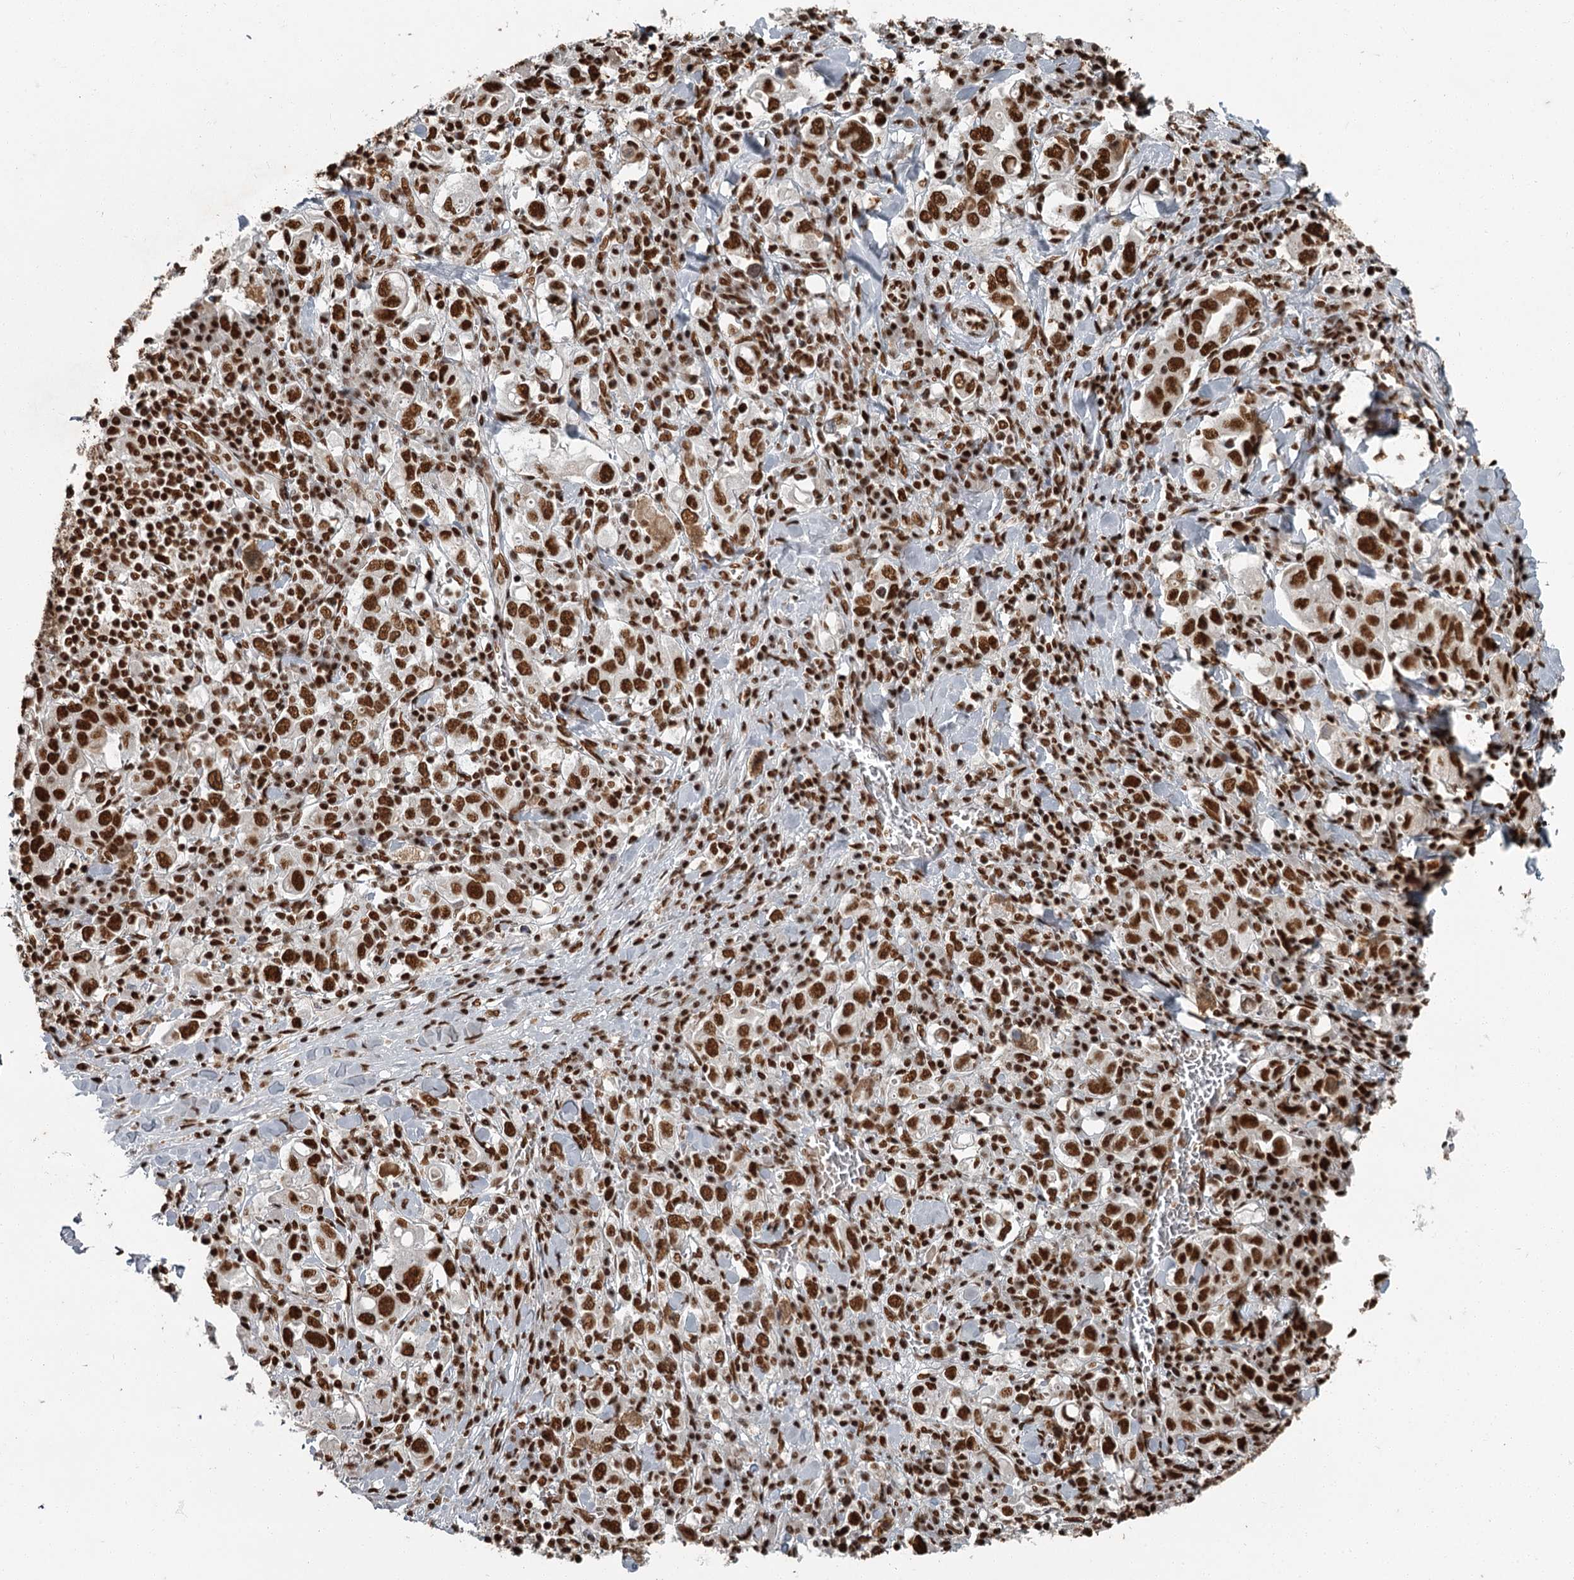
{"staining": {"intensity": "strong", "quantity": ">75%", "location": "nuclear"}, "tissue": "stomach cancer", "cell_type": "Tumor cells", "image_type": "cancer", "snomed": [{"axis": "morphology", "description": "Adenocarcinoma, NOS"}, {"axis": "topography", "description": "Stomach, upper"}], "caption": "Immunohistochemistry (IHC) of human stomach cancer (adenocarcinoma) shows high levels of strong nuclear expression in about >75% of tumor cells.", "gene": "RBBP7", "patient": {"sex": "male", "age": 62}}